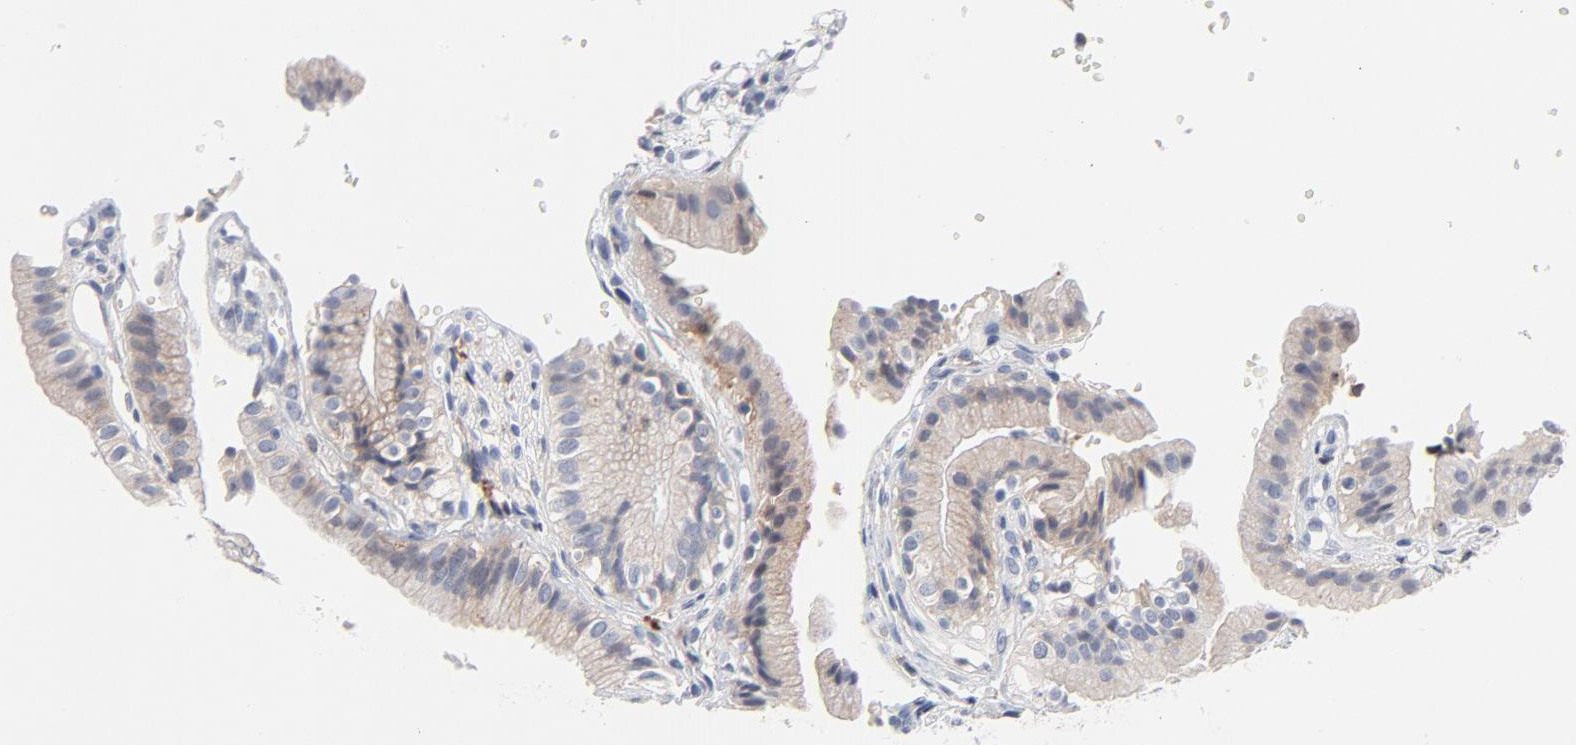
{"staining": {"intensity": "negative", "quantity": "none", "location": "none"}, "tissue": "gallbladder", "cell_type": "Glandular cells", "image_type": "normal", "snomed": [{"axis": "morphology", "description": "Normal tissue, NOS"}, {"axis": "topography", "description": "Gallbladder"}], "caption": "Immunohistochemistry (IHC) histopathology image of unremarkable human gallbladder stained for a protein (brown), which demonstrates no expression in glandular cells. (Stains: DAB immunohistochemistry (IHC) with hematoxylin counter stain, Microscopy: brightfield microscopy at high magnification).", "gene": "SERPINA4", "patient": {"sex": "male", "age": 65}}